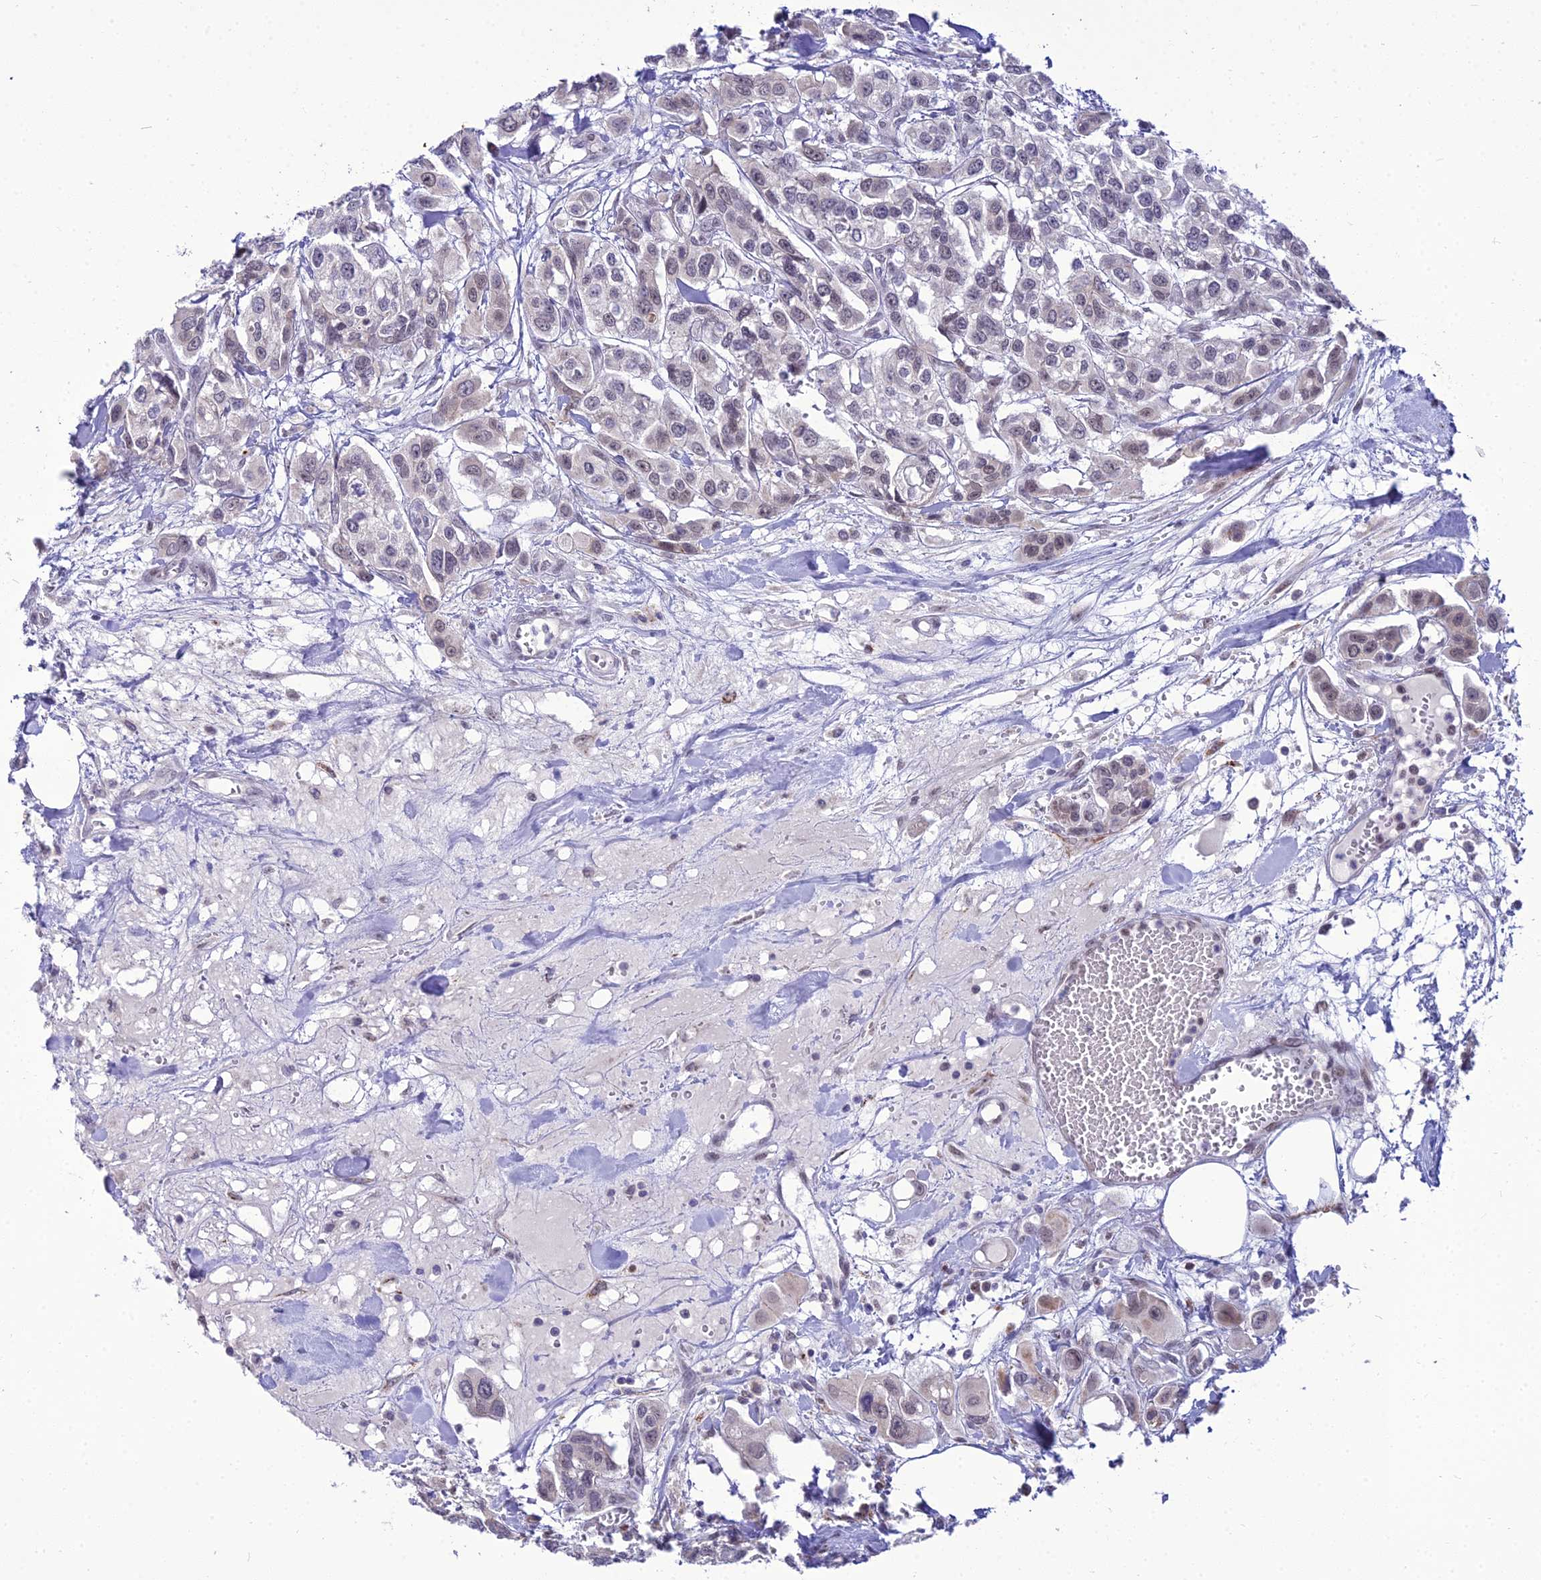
{"staining": {"intensity": "negative", "quantity": "none", "location": "none"}, "tissue": "urothelial cancer", "cell_type": "Tumor cells", "image_type": "cancer", "snomed": [{"axis": "morphology", "description": "Urothelial carcinoma, High grade"}, {"axis": "topography", "description": "Urinary bladder"}], "caption": "DAB immunohistochemical staining of high-grade urothelial carcinoma displays no significant staining in tumor cells.", "gene": "C6orf163", "patient": {"sex": "male", "age": 67}}